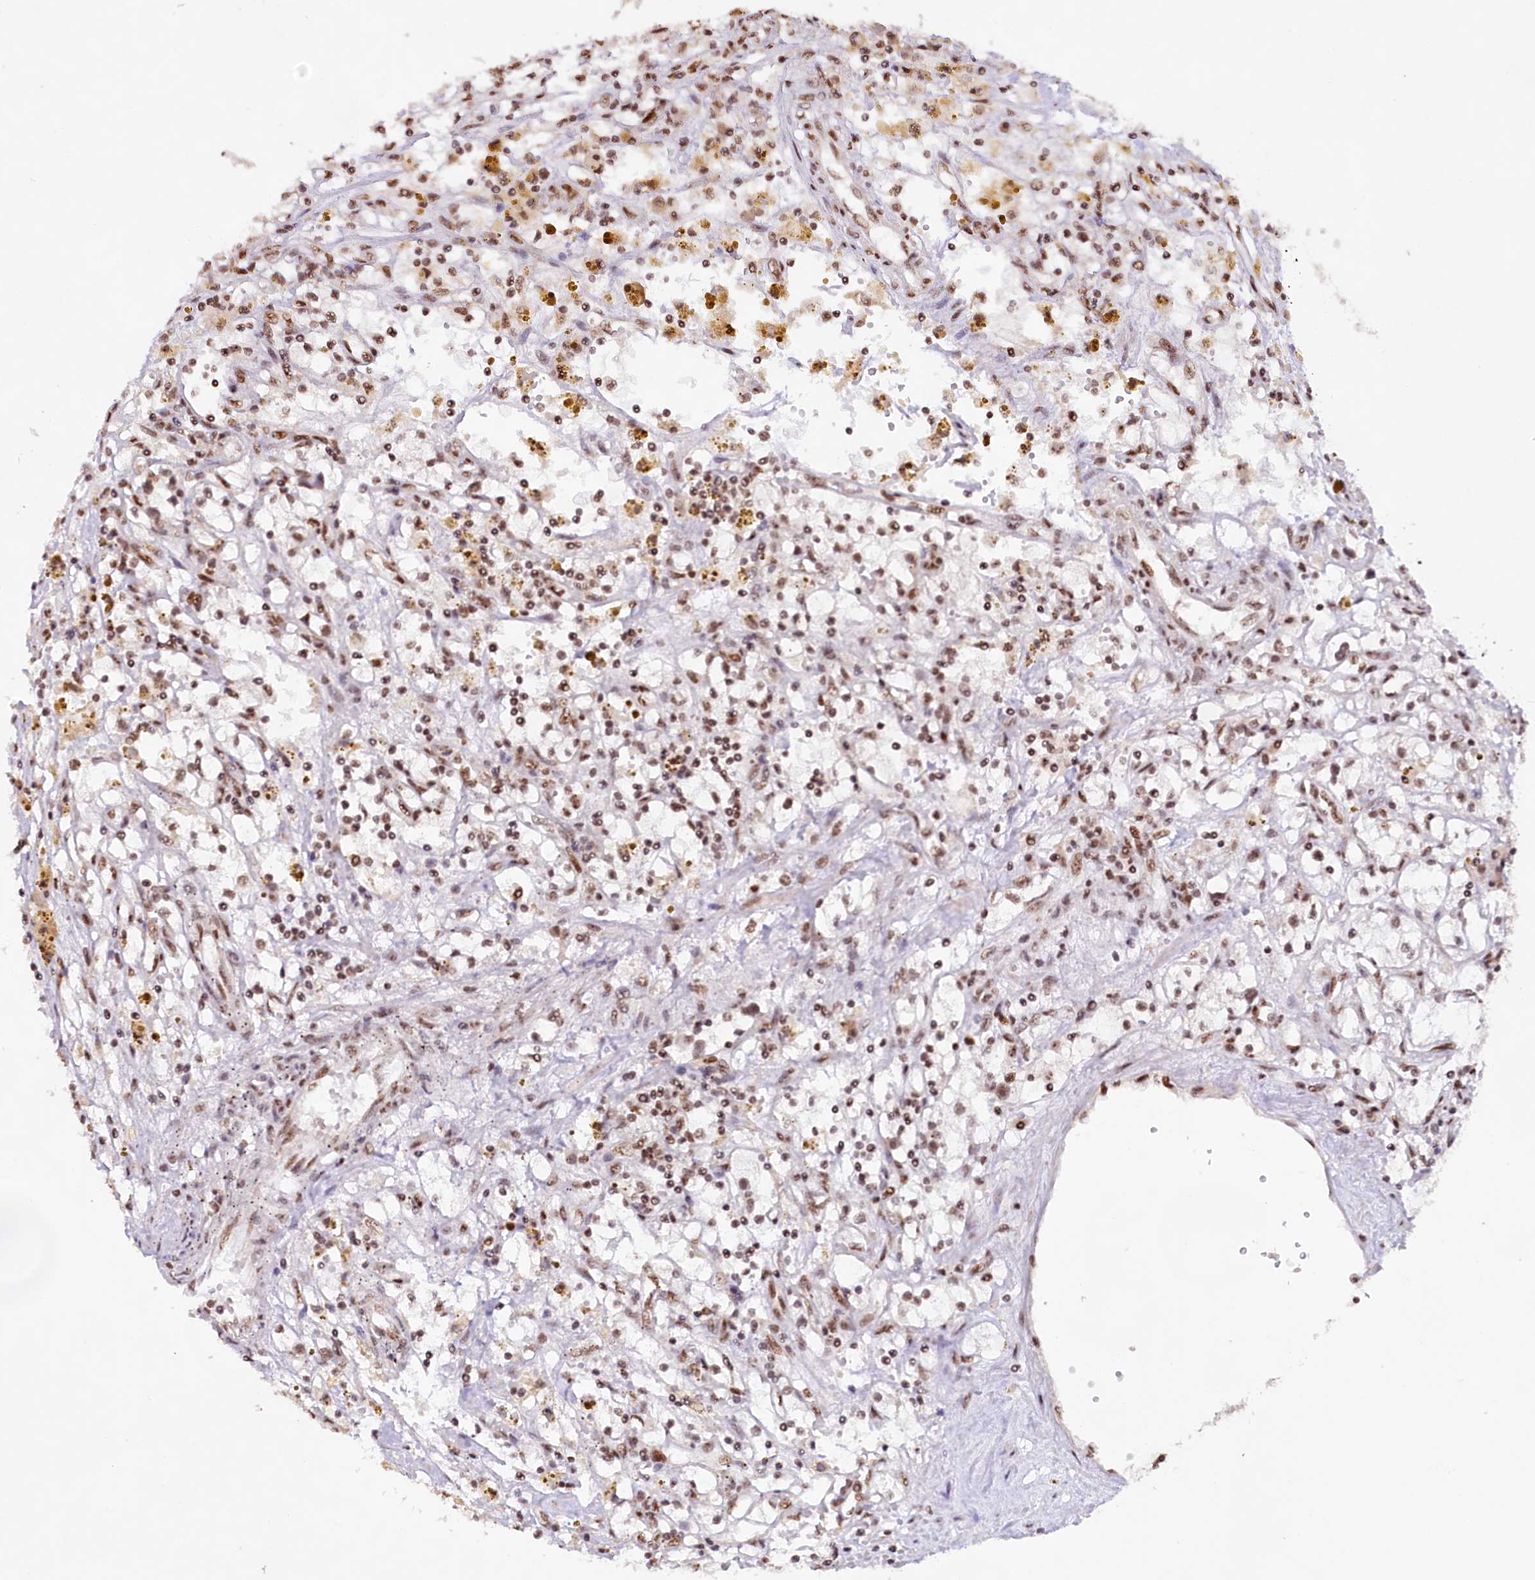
{"staining": {"intensity": "moderate", "quantity": ">75%", "location": "nuclear"}, "tissue": "renal cancer", "cell_type": "Tumor cells", "image_type": "cancer", "snomed": [{"axis": "morphology", "description": "Adenocarcinoma, NOS"}, {"axis": "topography", "description": "Kidney"}], "caption": "Renal adenocarcinoma tissue demonstrates moderate nuclear staining in approximately >75% of tumor cells, visualized by immunohistochemistry.", "gene": "HIRA", "patient": {"sex": "male", "age": 56}}